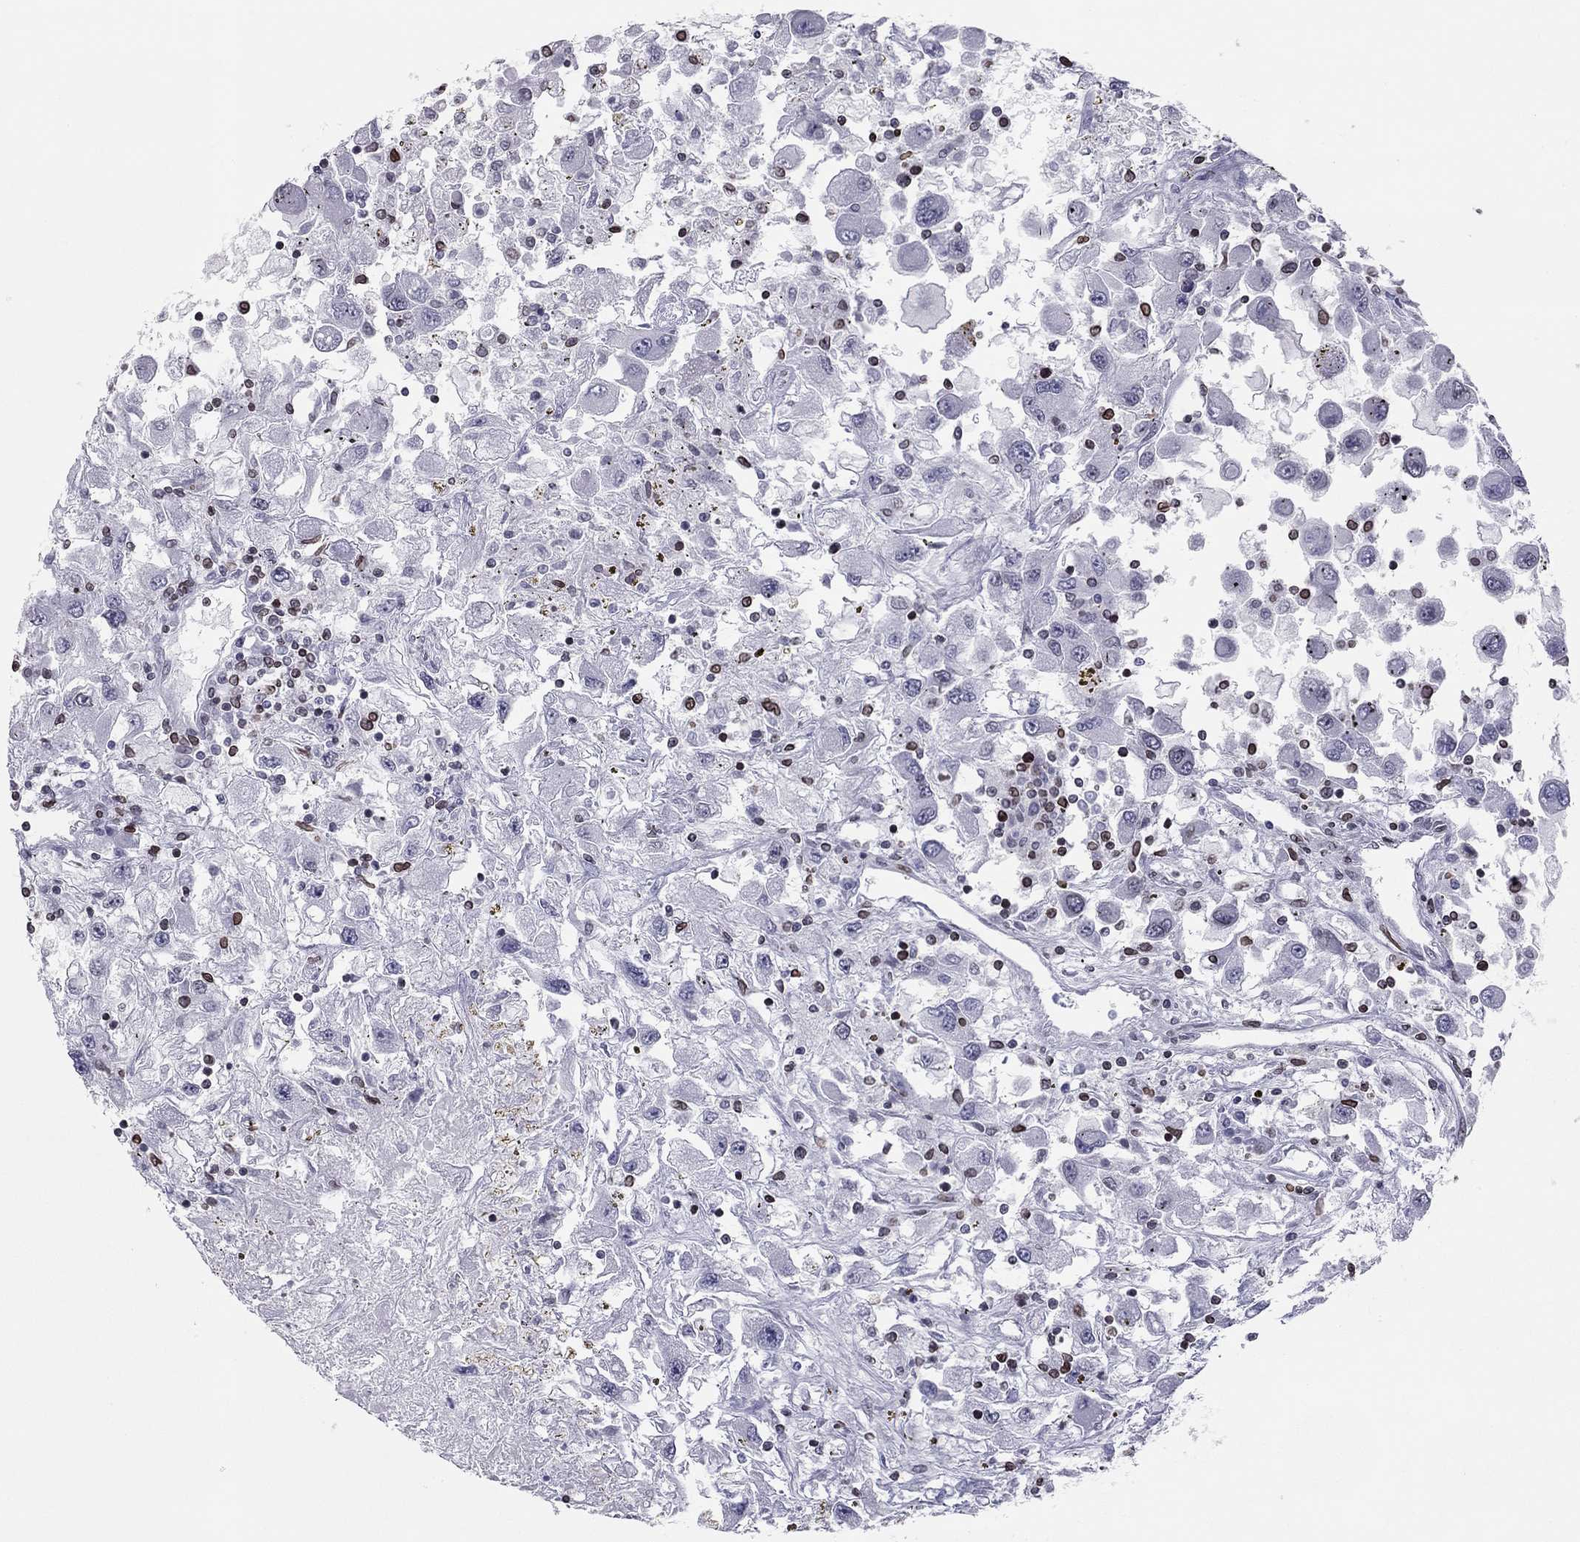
{"staining": {"intensity": "negative", "quantity": "none", "location": "none"}, "tissue": "renal cancer", "cell_type": "Tumor cells", "image_type": "cancer", "snomed": [{"axis": "morphology", "description": "Adenocarcinoma, NOS"}, {"axis": "topography", "description": "Kidney"}], "caption": "Immunohistochemical staining of adenocarcinoma (renal) exhibits no significant positivity in tumor cells. (DAB IHC visualized using brightfield microscopy, high magnification).", "gene": "ESPL1", "patient": {"sex": "female", "age": 67}}